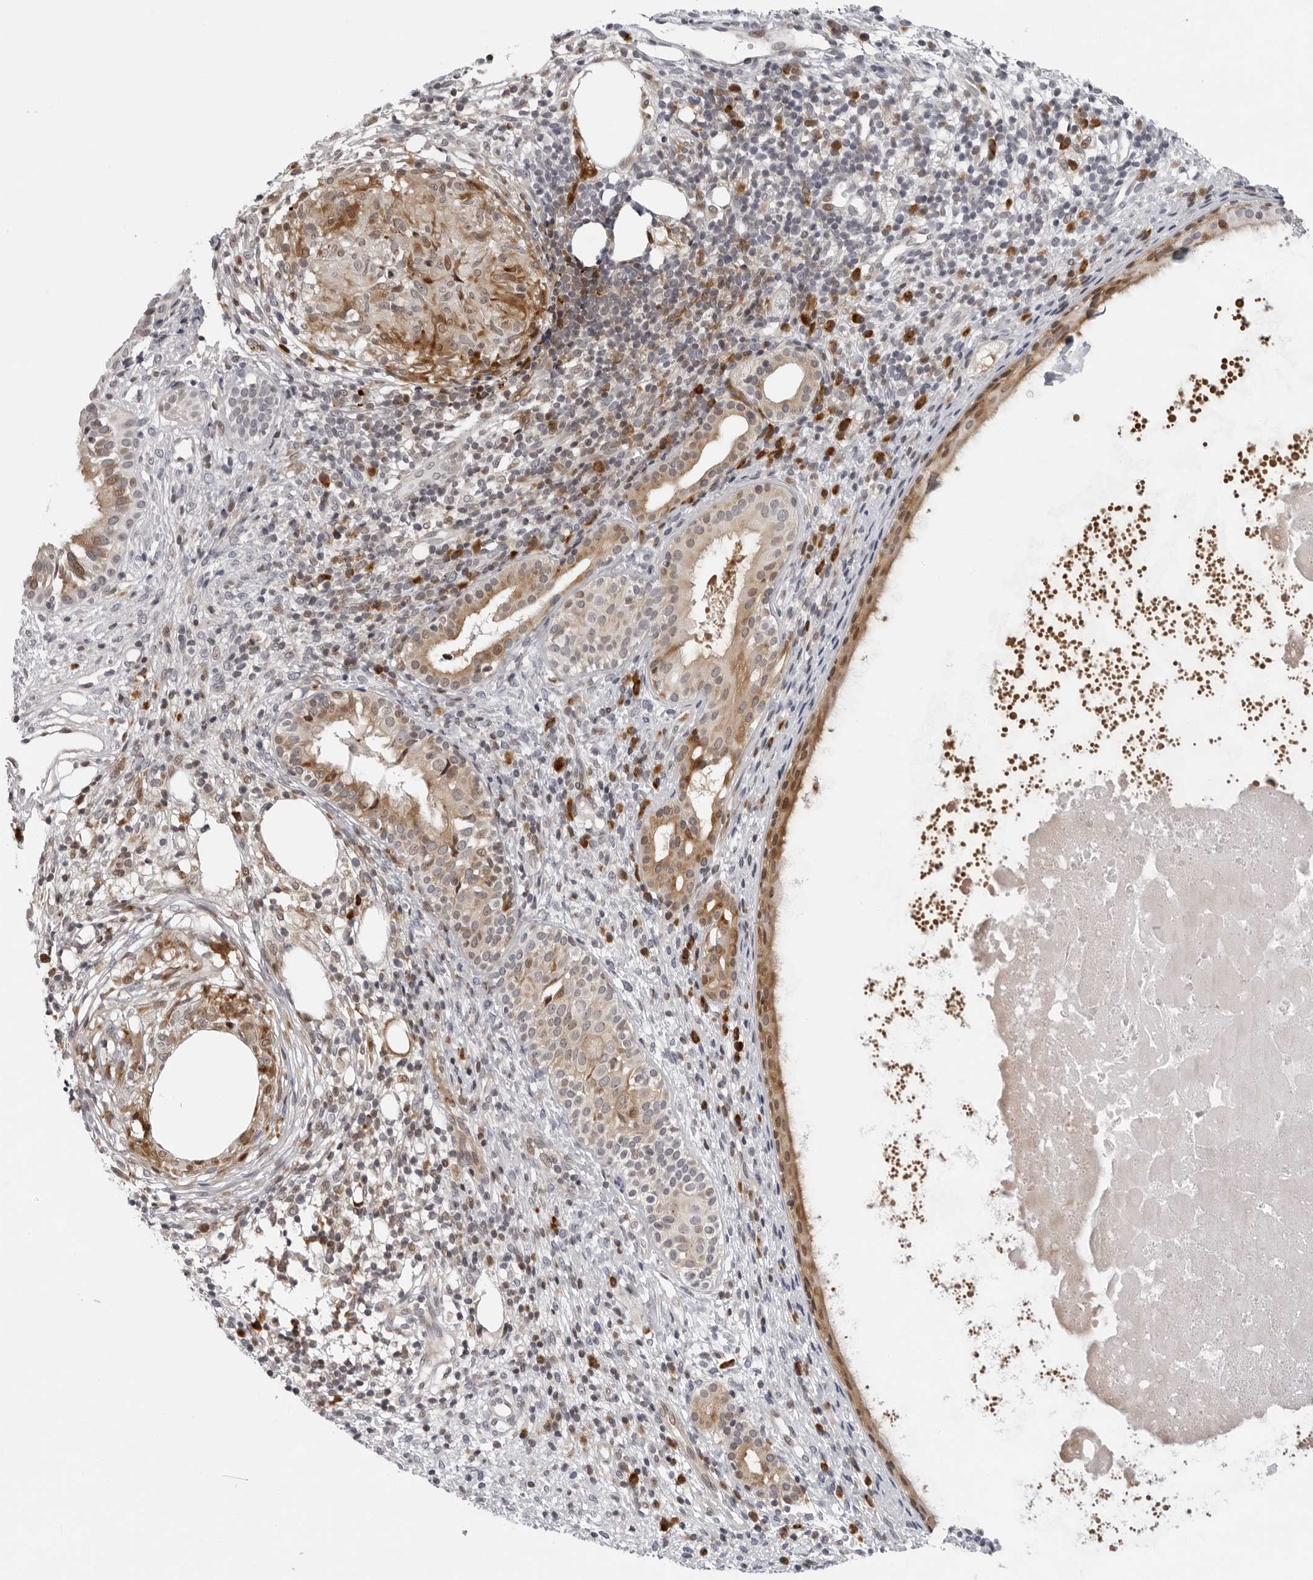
{"staining": {"intensity": "moderate", "quantity": ">75%", "location": "cytoplasmic/membranous"}, "tissue": "nasopharynx", "cell_type": "Respiratory epithelial cells", "image_type": "normal", "snomed": [{"axis": "morphology", "description": "Normal tissue, NOS"}, {"axis": "topography", "description": "Nasopharynx"}], "caption": "This image shows benign nasopharynx stained with IHC to label a protein in brown. The cytoplasmic/membranous of respiratory epithelial cells show moderate positivity for the protein. Nuclei are counter-stained blue.", "gene": "PIP4K2C", "patient": {"sex": "male", "age": 22}}